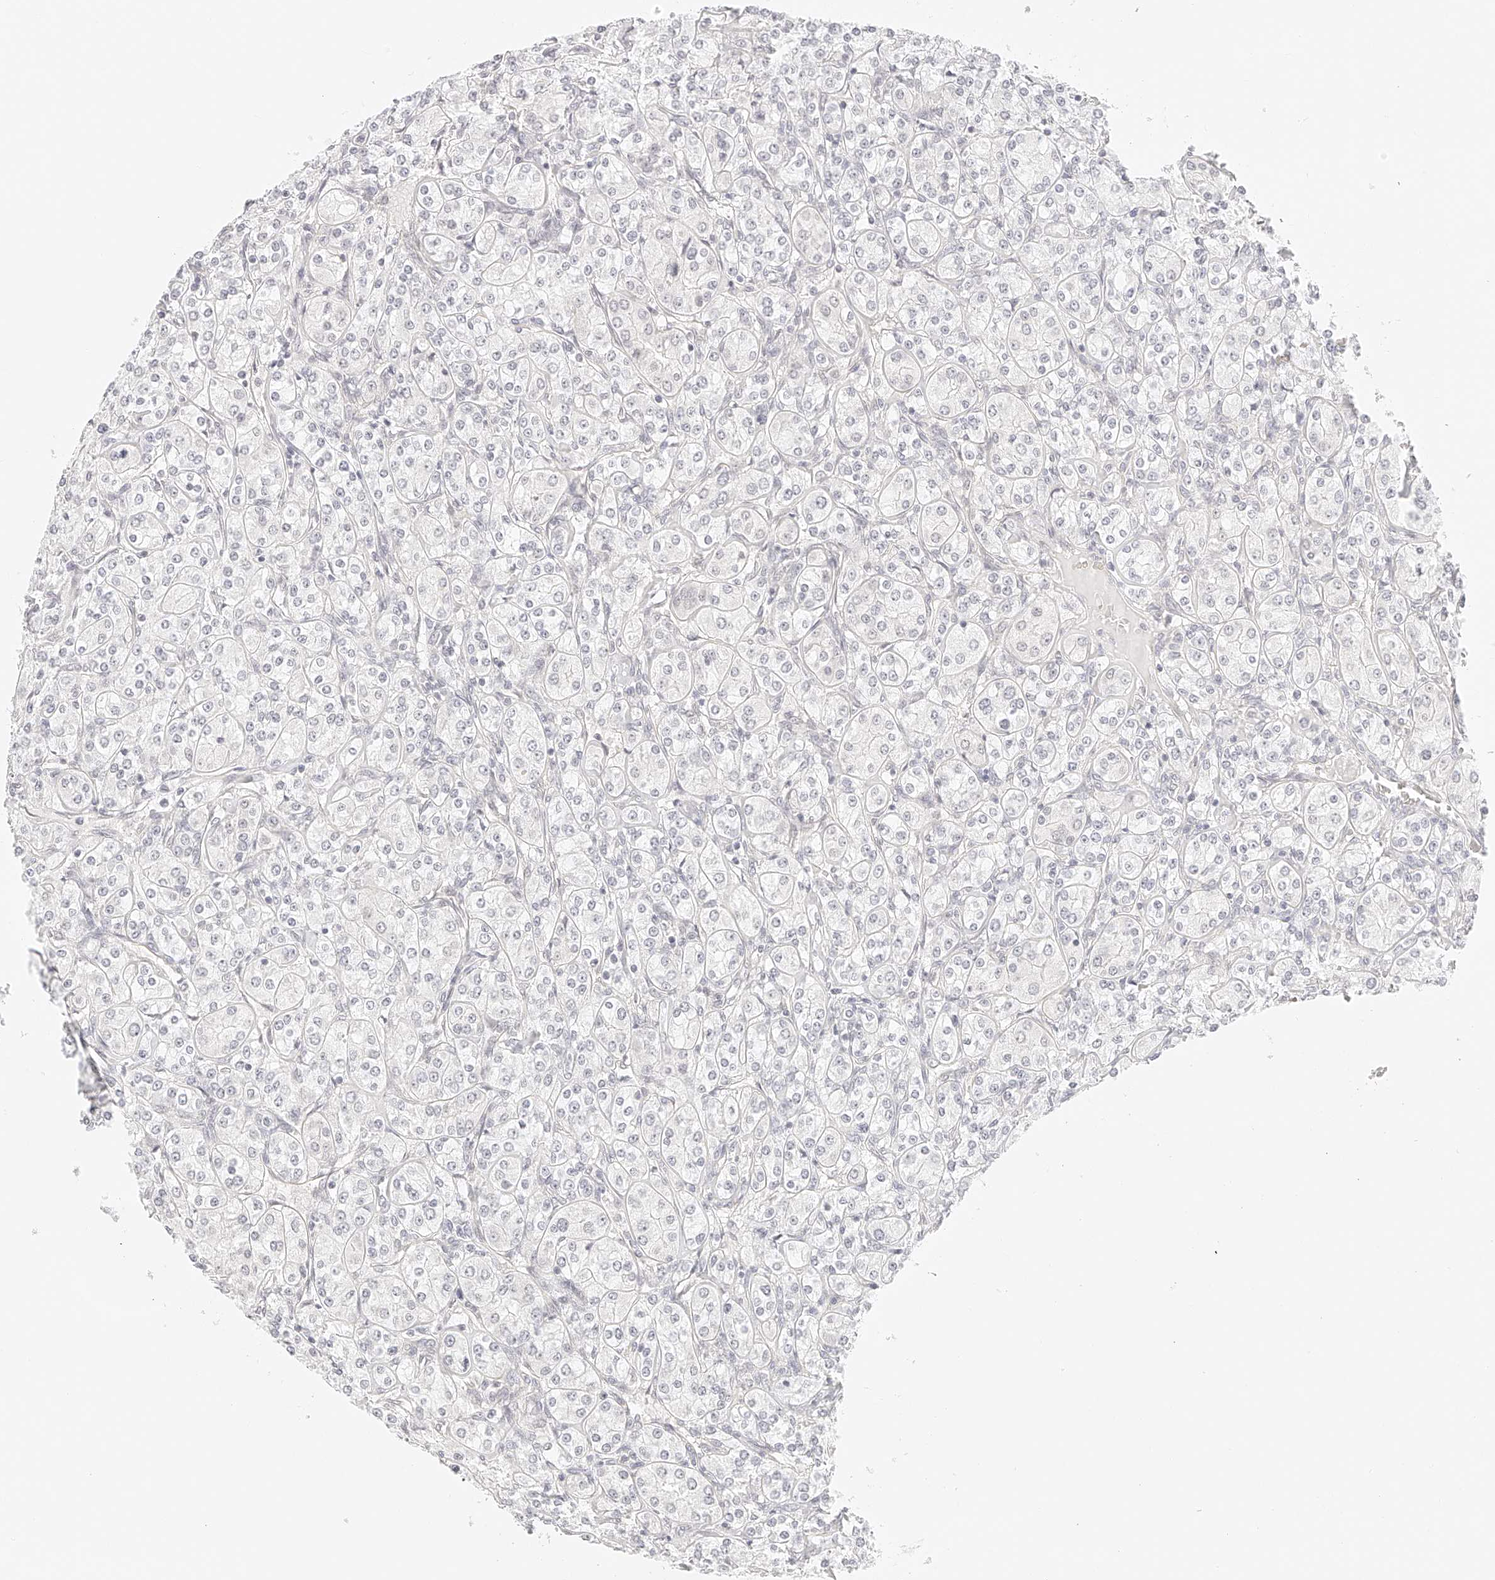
{"staining": {"intensity": "negative", "quantity": "none", "location": "none"}, "tissue": "renal cancer", "cell_type": "Tumor cells", "image_type": "cancer", "snomed": [{"axis": "morphology", "description": "Adenocarcinoma, NOS"}, {"axis": "topography", "description": "Kidney"}], "caption": "The immunohistochemistry histopathology image has no significant staining in tumor cells of adenocarcinoma (renal) tissue.", "gene": "ZFP69", "patient": {"sex": "male", "age": 77}}